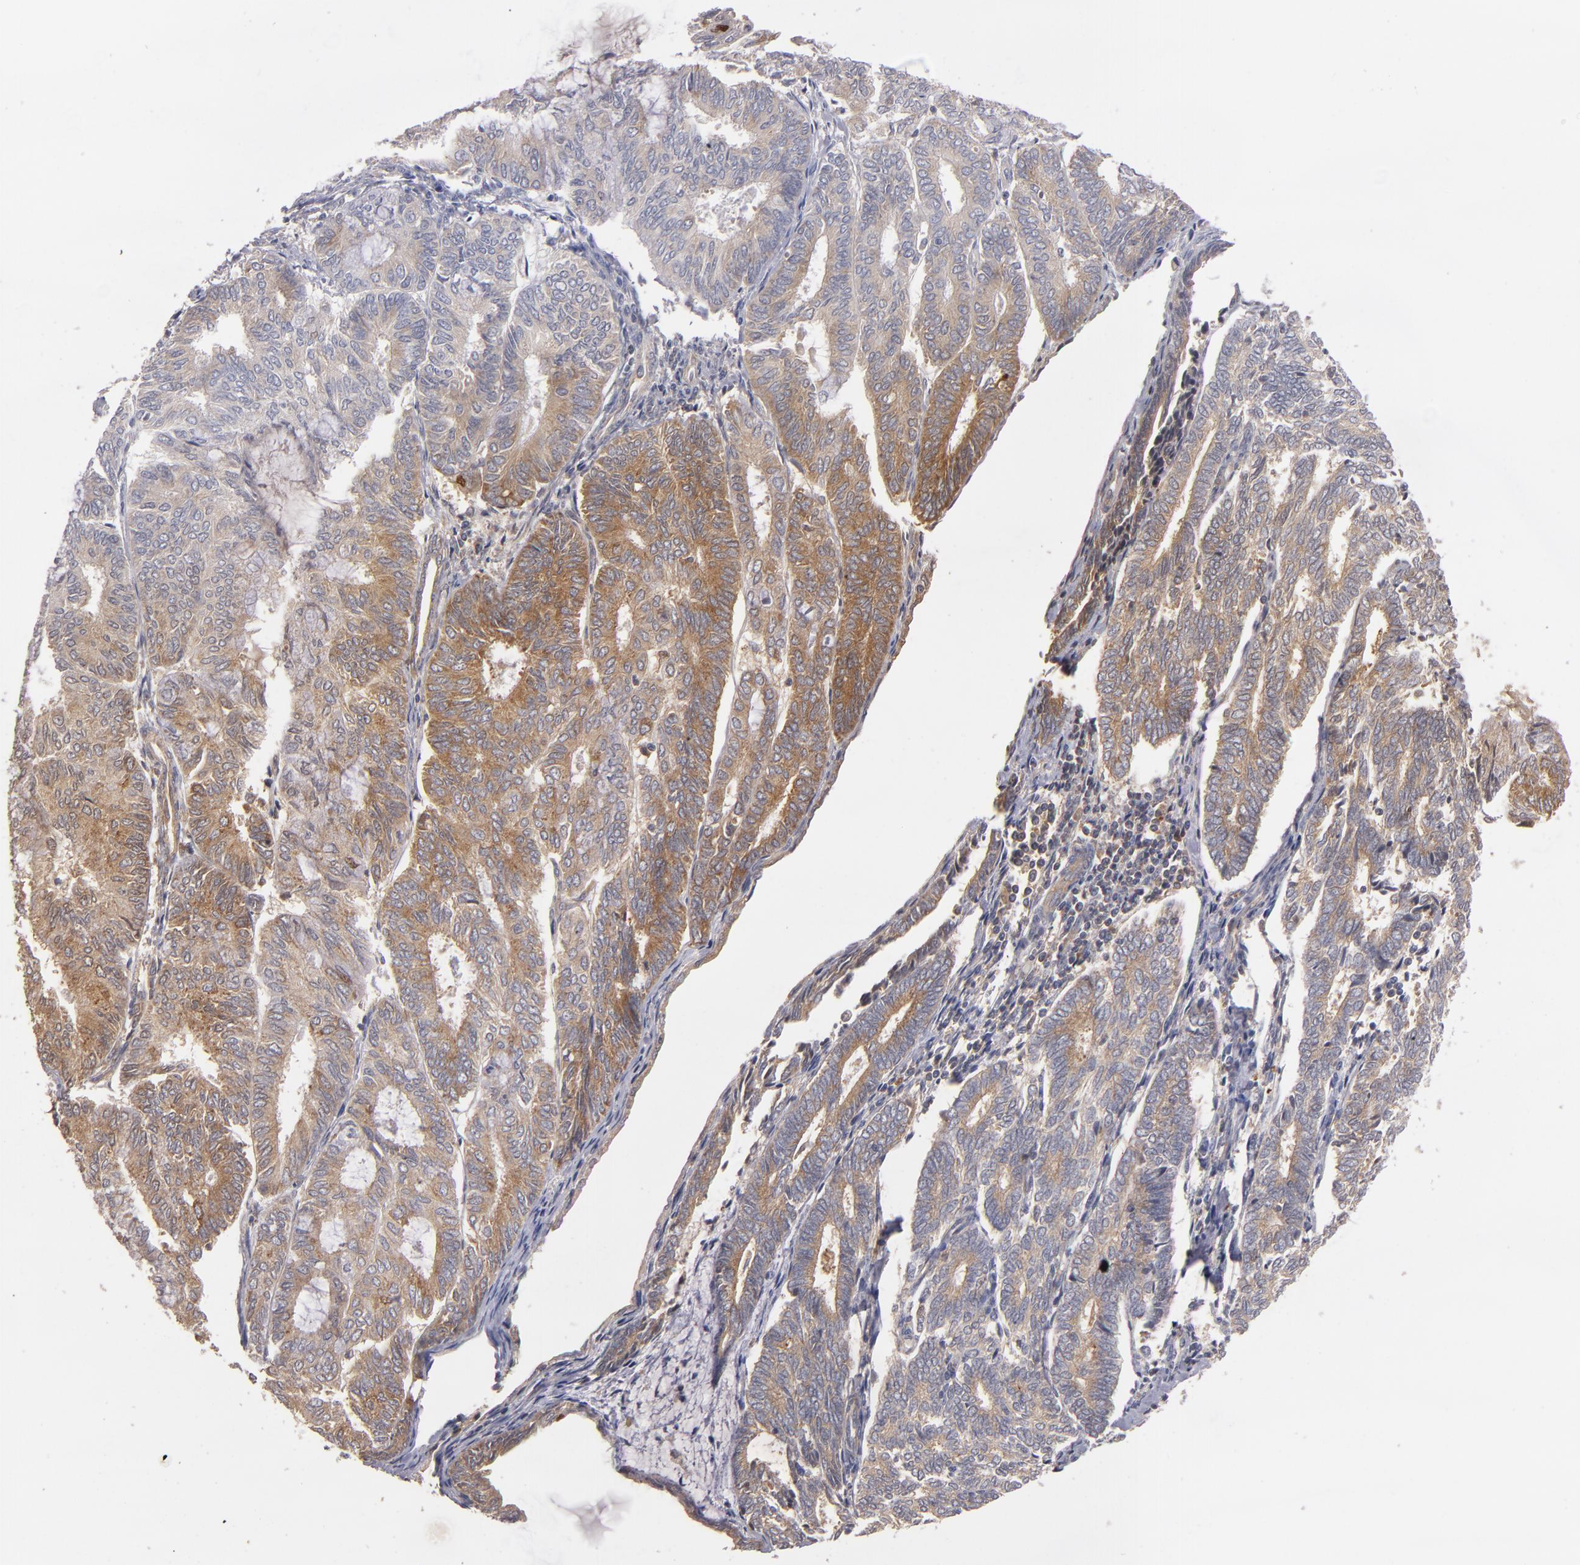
{"staining": {"intensity": "moderate", "quantity": ">75%", "location": "cytoplasmic/membranous"}, "tissue": "endometrial cancer", "cell_type": "Tumor cells", "image_type": "cancer", "snomed": [{"axis": "morphology", "description": "Adenocarcinoma, NOS"}, {"axis": "topography", "description": "Endometrium"}], "caption": "This photomicrograph exhibits immunohistochemistry staining of human endometrial cancer, with medium moderate cytoplasmic/membranous positivity in about >75% of tumor cells.", "gene": "UPF3B", "patient": {"sex": "female", "age": 59}}